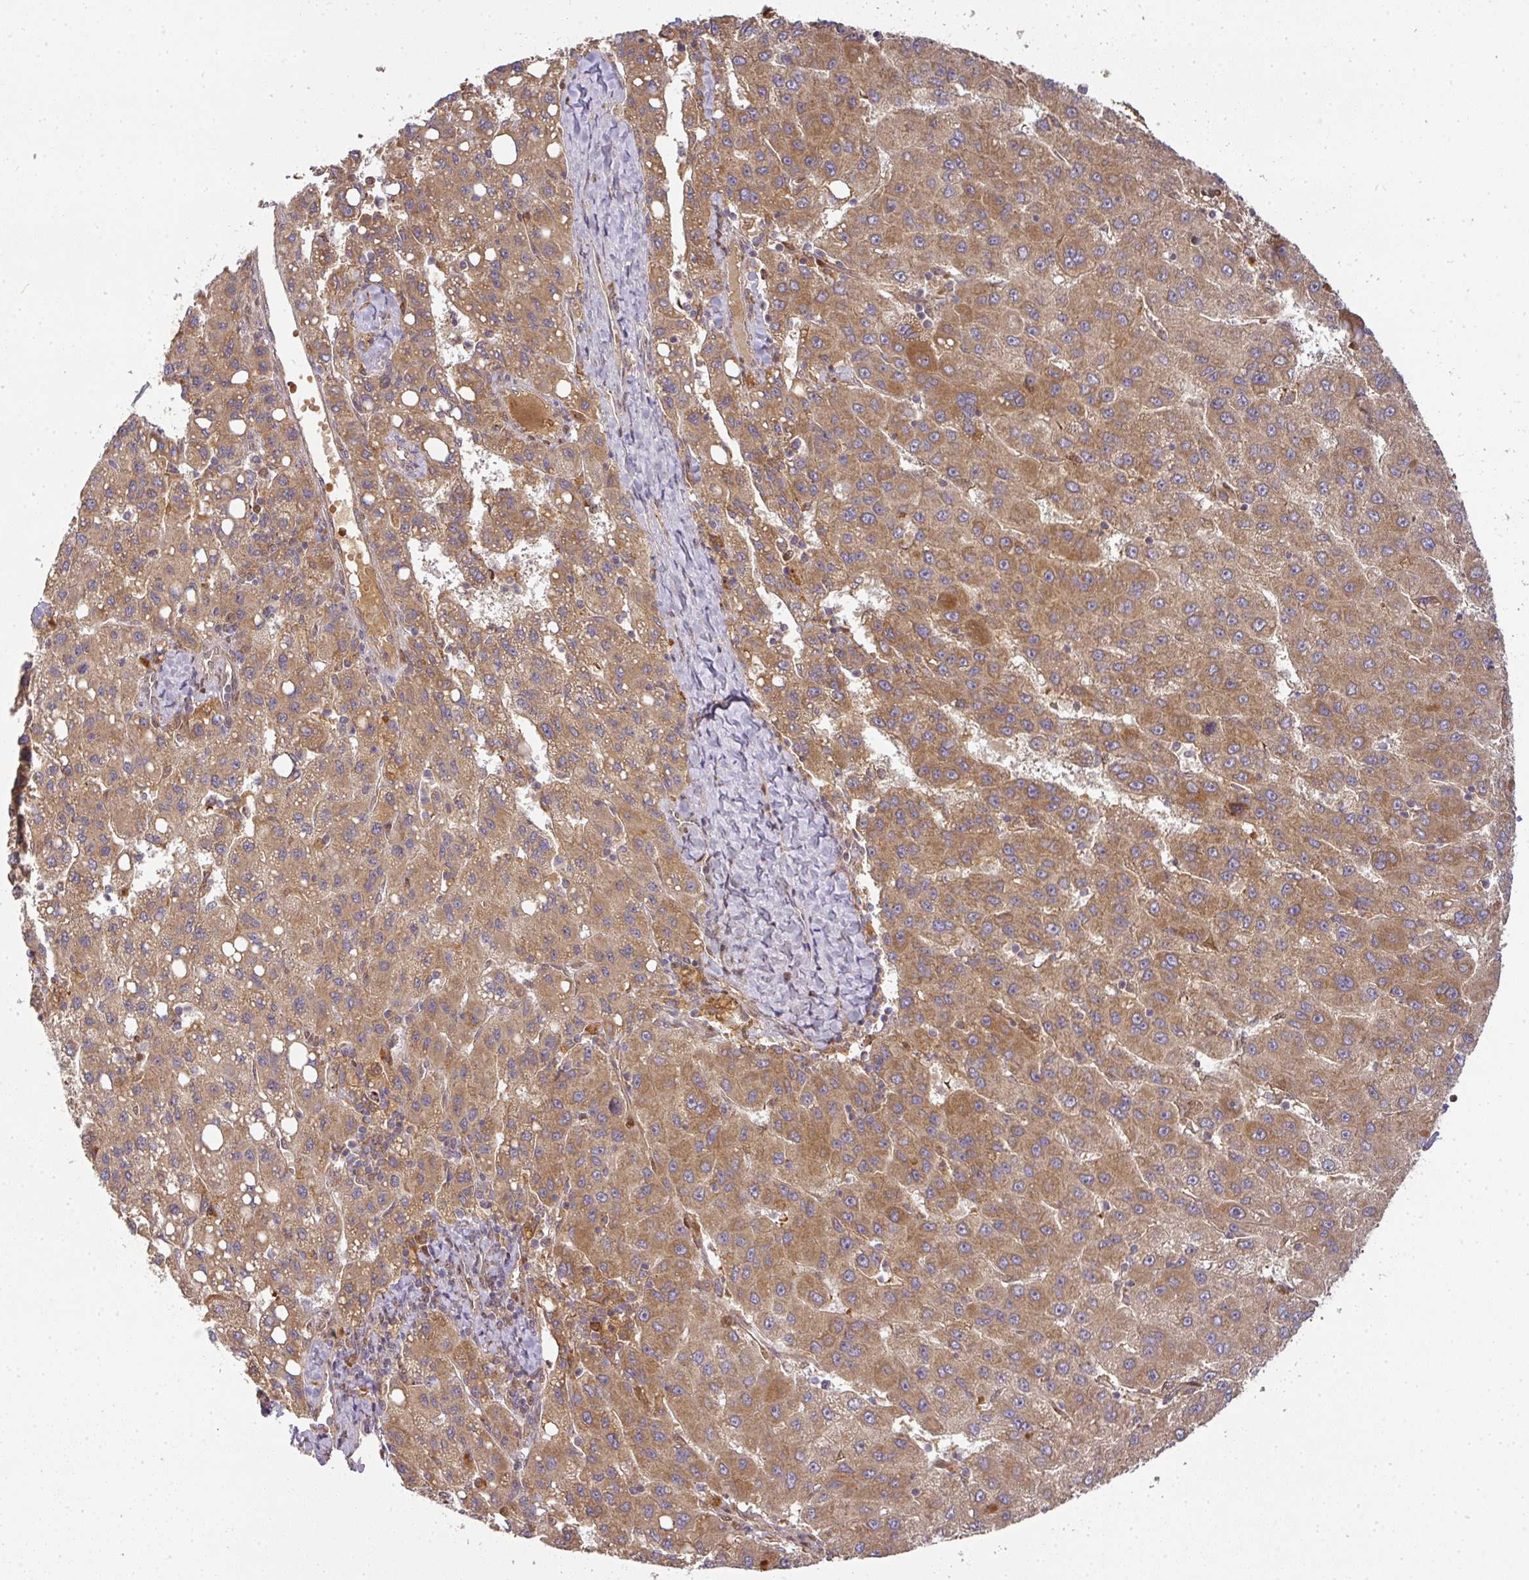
{"staining": {"intensity": "moderate", "quantity": ">75%", "location": "cytoplasmic/membranous"}, "tissue": "liver cancer", "cell_type": "Tumor cells", "image_type": "cancer", "snomed": [{"axis": "morphology", "description": "Carcinoma, Hepatocellular, NOS"}, {"axis": "topography", "description": "Liver"}], "caption": "A micrograph showing moderate cytoplasmic/membranous expression in about >75% of tumor cells in liver cancer (hepatocellular carcinoma), as visualized by brown immunohistochemical staining.", "gene": "MALSU1", "patient": {"sex": "female", "age": 82}}